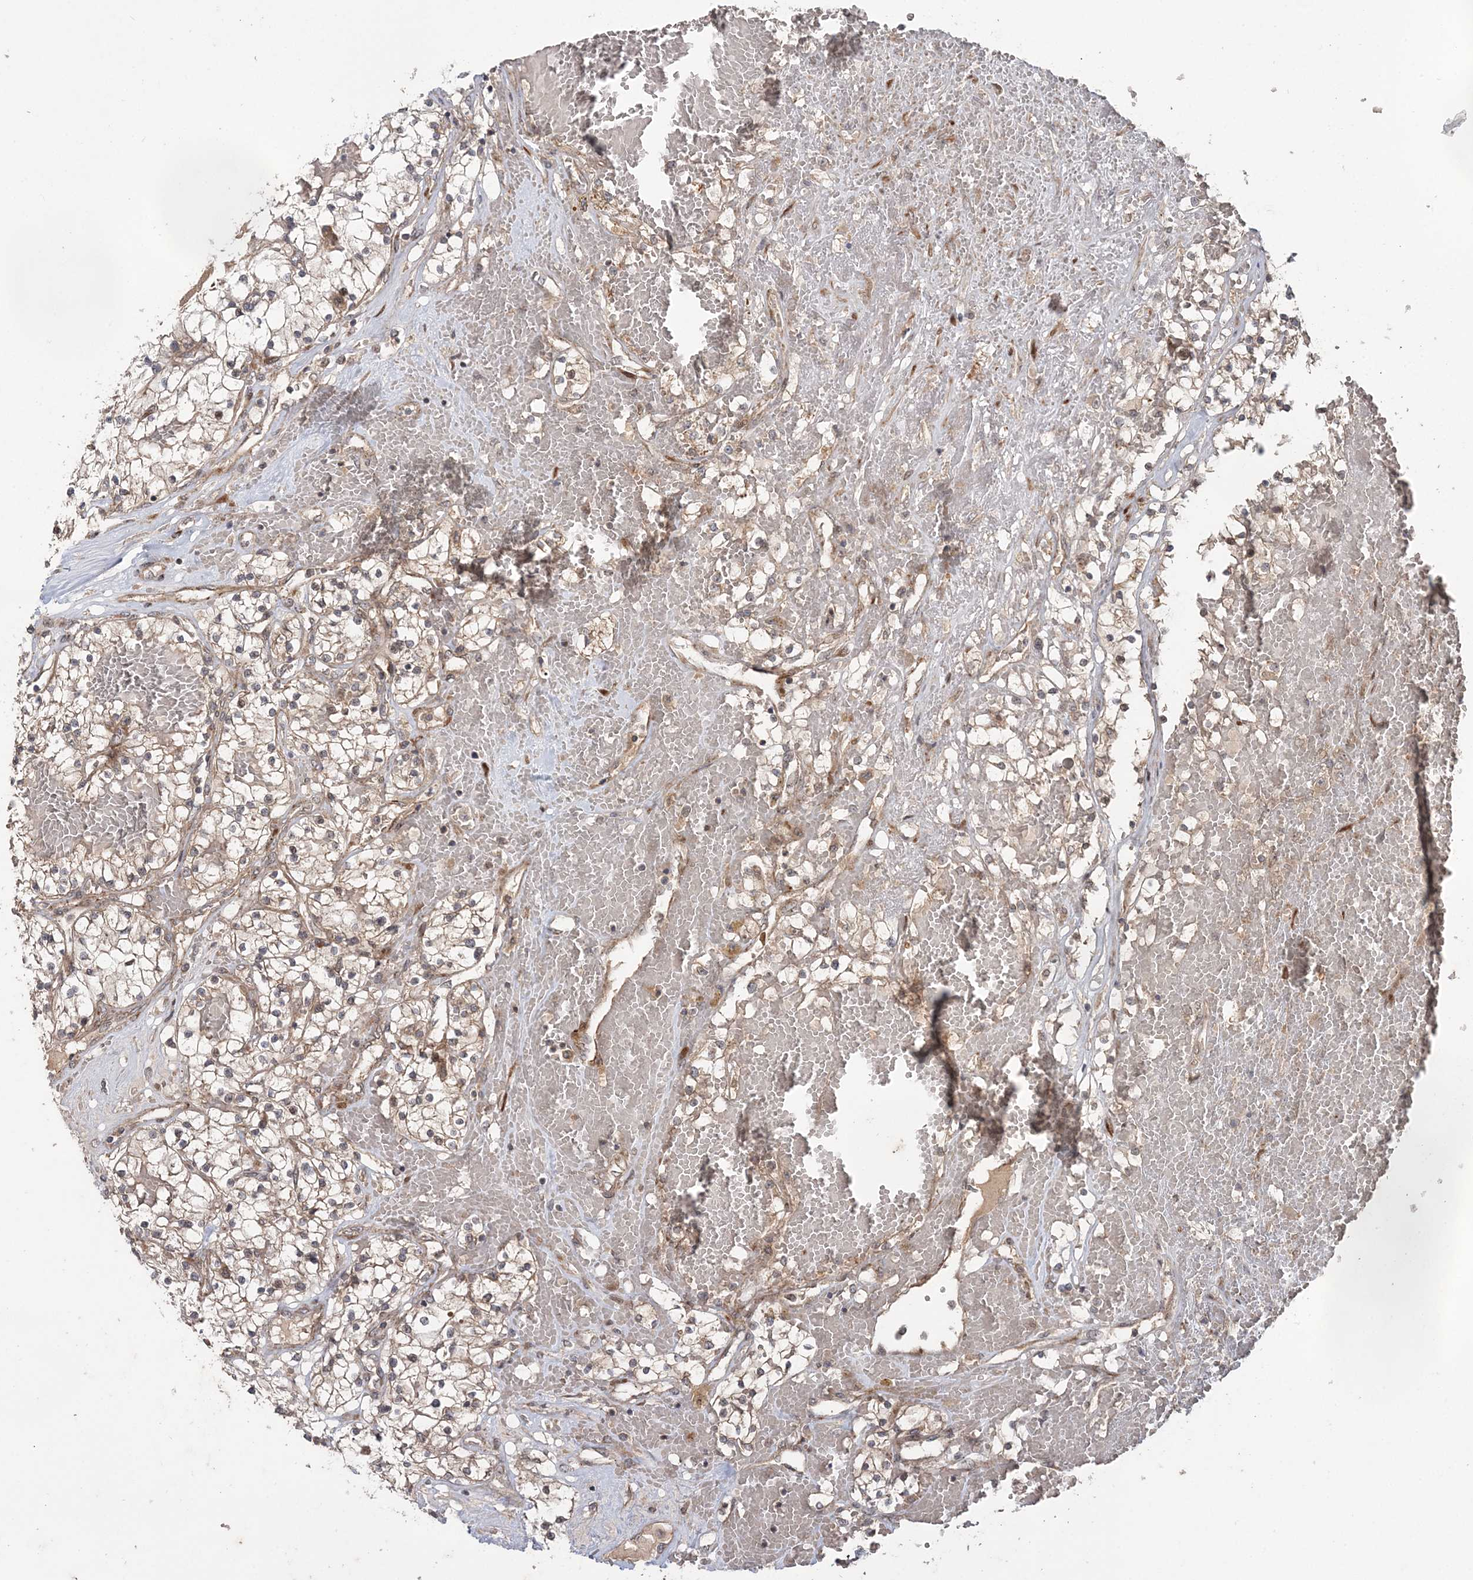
{"staining": {"intensity": "weak", "quantity": "25%-75%", "location": "cytoplasmic/membranous"}, "tissue": "renal cancer", "cell_type": "Tumor cells", "image_type": "cancer", "snomed": [{"axis": "morphology", "description": "Normal tissue, NOS"}, {"axis": "morphology", "description": "Adenocarcinoma, NOS"}, {"axis": "topography", "description": "Kidney"}], "caption": "An immunohistochemistry photomicrograph of neoplastic tissue is shown. Protein staining in brown shows weak cytoplasmic/membranous positivity in renal cancer (adenocarcinoma) within tumor cells. Immunohistochemistry (ihc) stains the protein in brown and the nuclei are stained blue.", "gene": "UBTD2", "patient": {"sex": "male", "age": 68}}